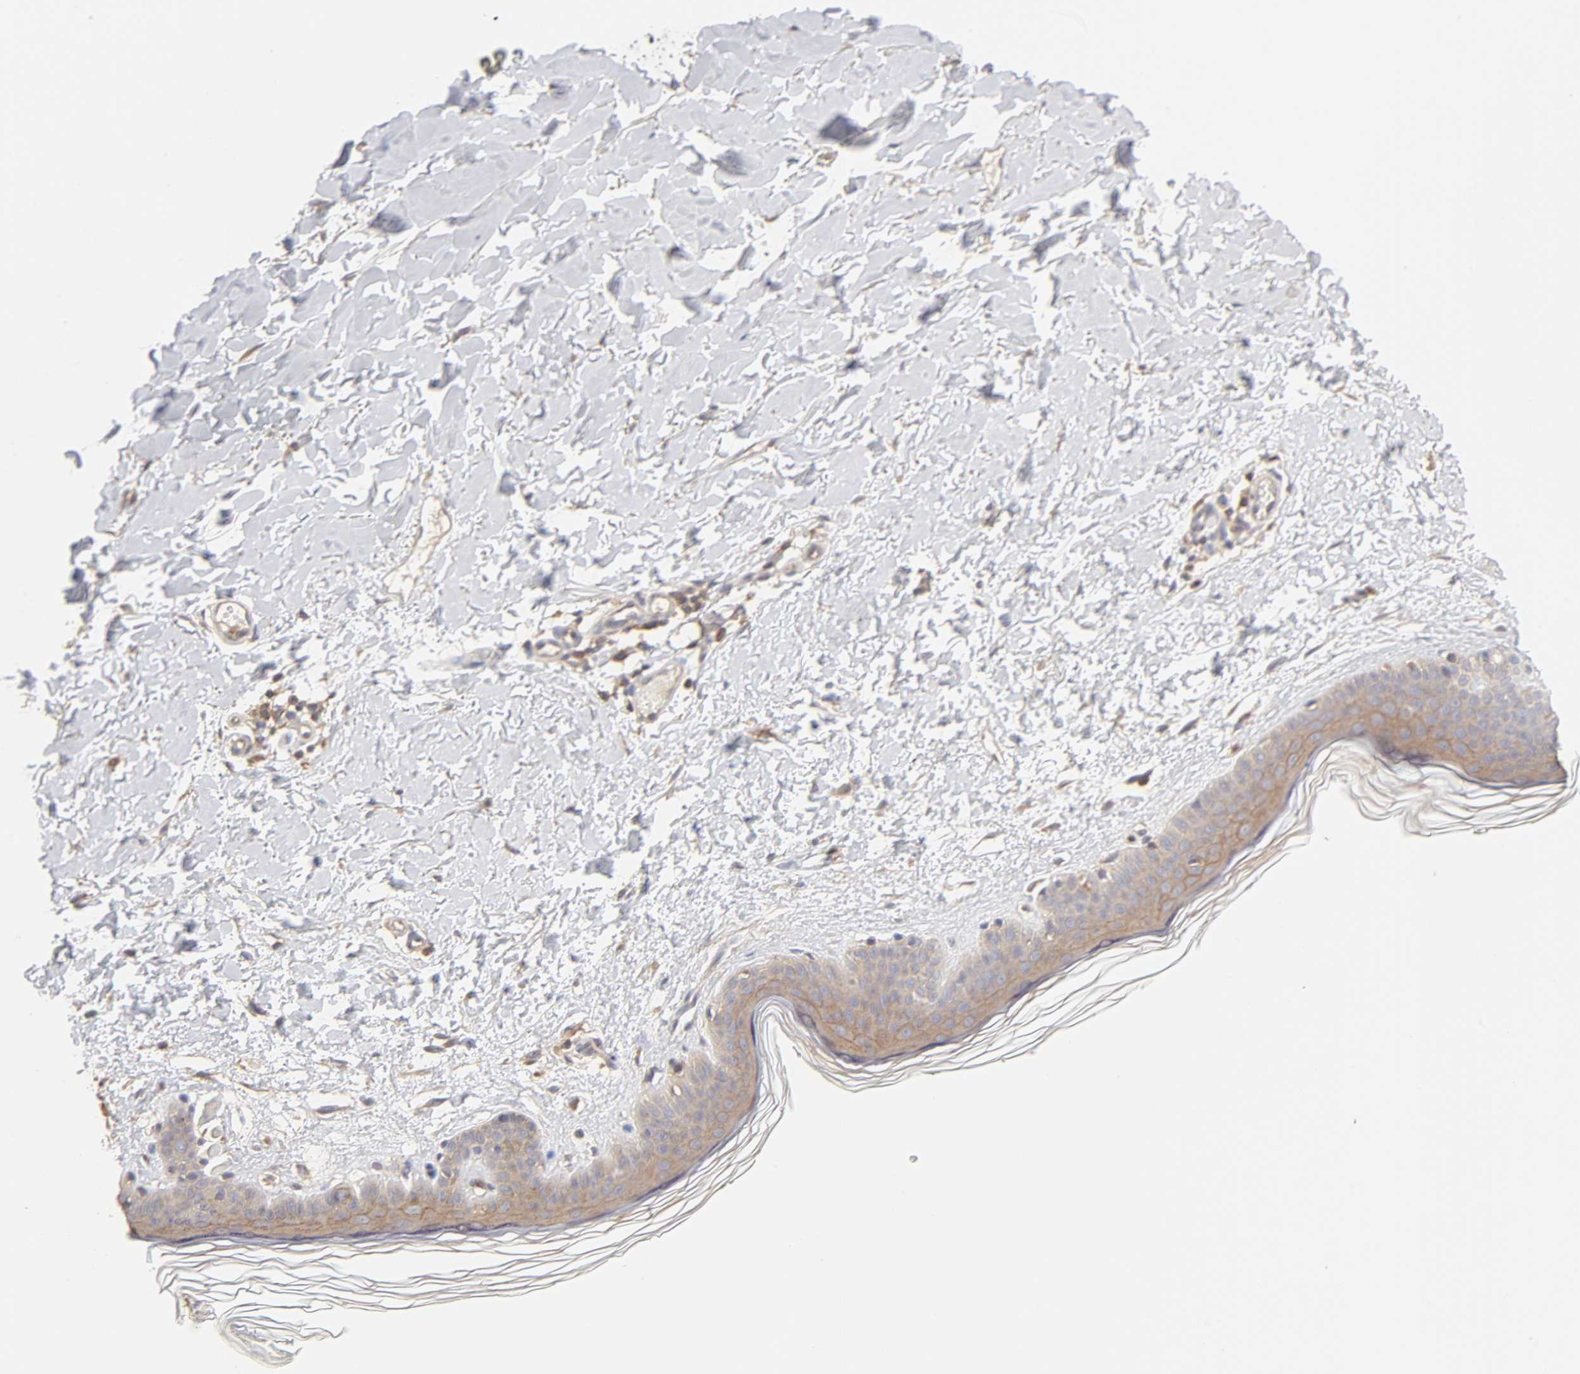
{"staining": {"intensity": "weak", "quantity": ">75%", "location": "cytoplasmic/membranous"}, "tissue": "skin", "cell_type": "Fibroblasts", "image_type": "normal", "snomed": [{"axis": "morphology", "description": "Normal tissue, NOS"}, {"axis": "topography", "description": "Skin"}], "caption": "A high-resolution image shows immunohistochemistry (IHC) staining of benign skin, which shows weak cytoplasmic/membranous expression in approximately >75% of fibroblasts. The protein of interest is stained brown, and the nuclei are stained in blue (DAB (3,3'-diaminobenzidine) IHC with brightfield microscopy, high magnification).", "gene": "AP1G2", "patient": {"sex": "female", "age": 56}}